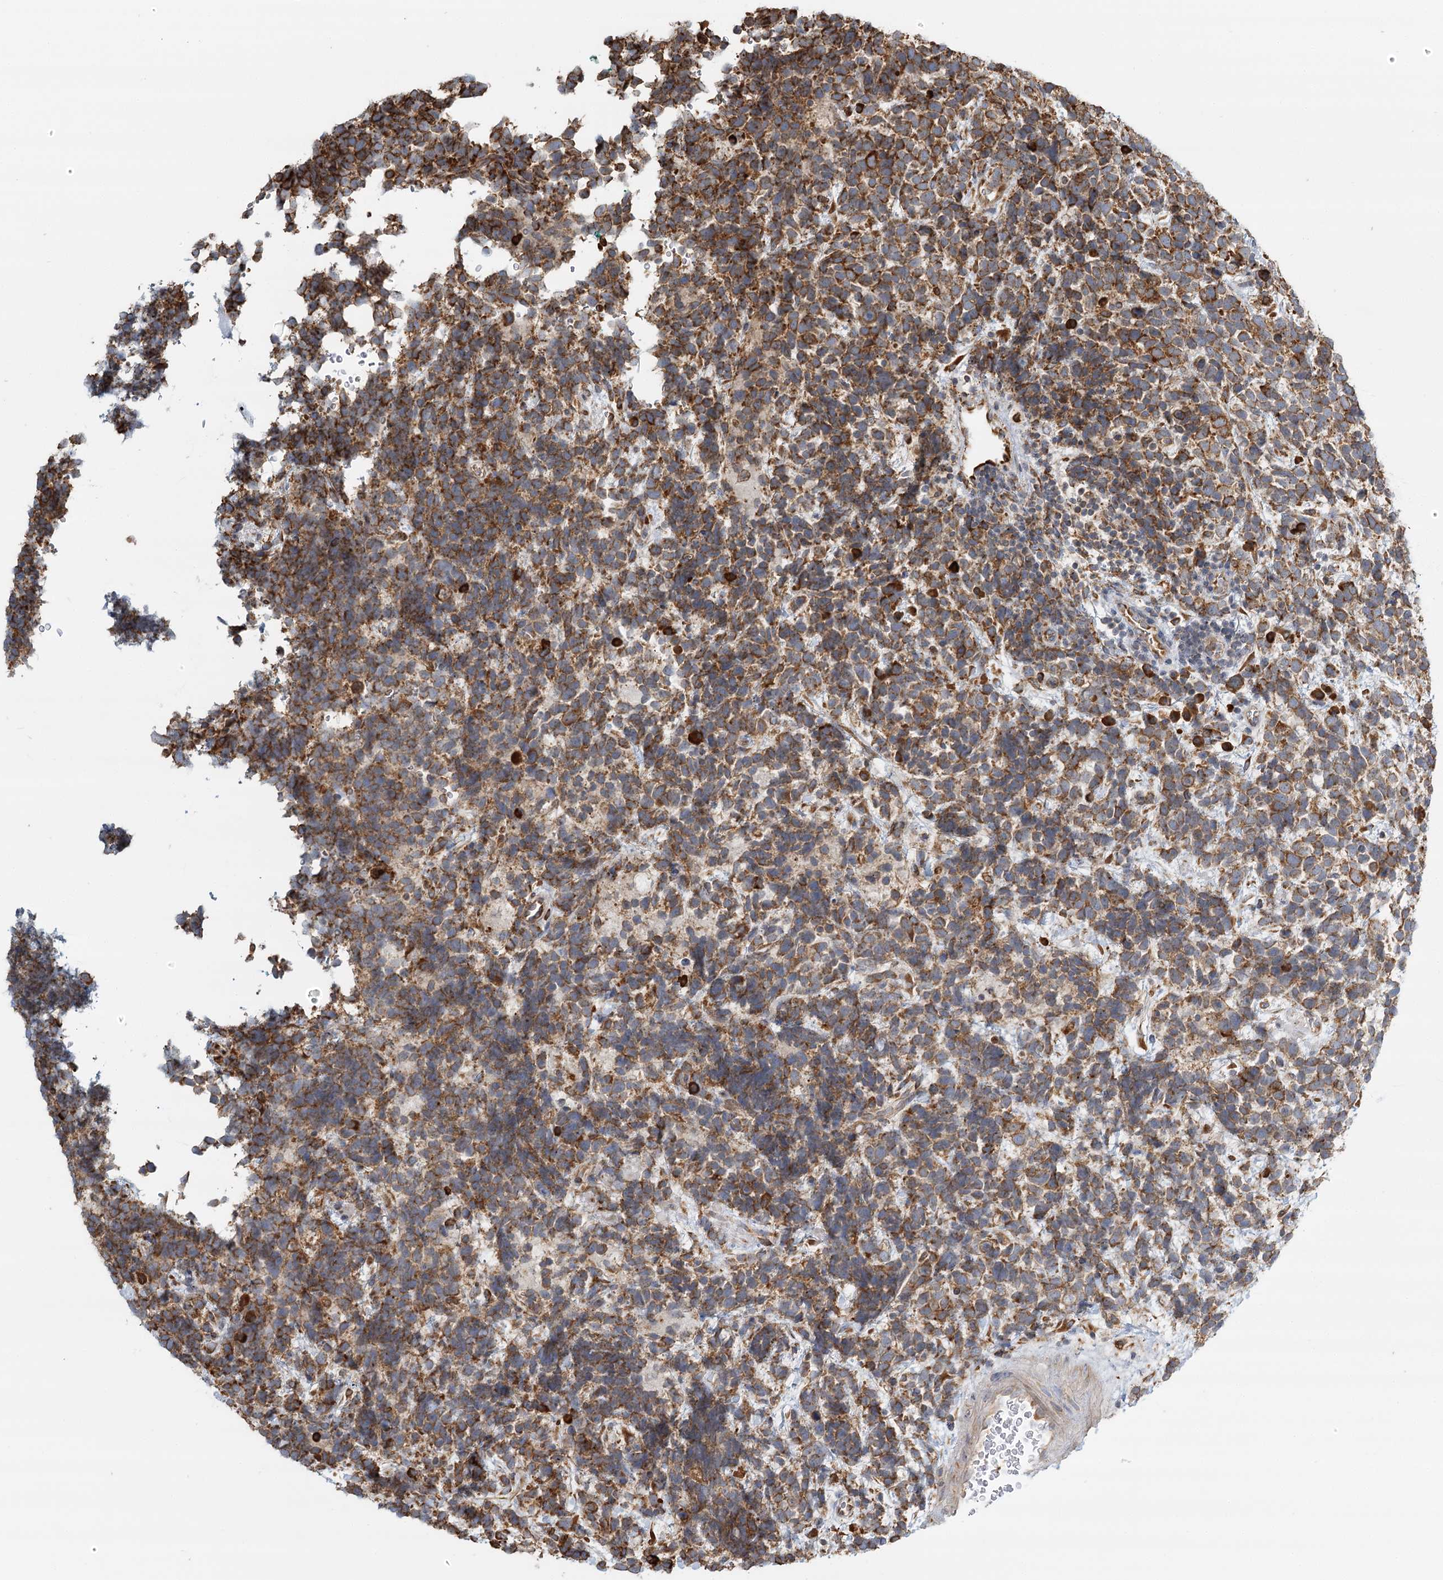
{"staining": {"intensity": "strong", "quantity": ">75%", "location": "cytoplasmic/membranous"}, "tissue": "urothelial cancer", "cell_type": "Tumor cells", "image_type": "cancer", "snomed": [{"axis": "morphology", "description": "Urothelial carcinoma, High grade"}, {"axis": "topography", "description": "Urinary bladder"}], "caption": "DAB immunohistochemical staining of human high-grade urothelial carcinoma exhibits strong cytoplasmic/membranous protein staining in about >75% of tumor cells.", "gene": "TAS1R1", "patient": {"sex": "female", "age": 82}}